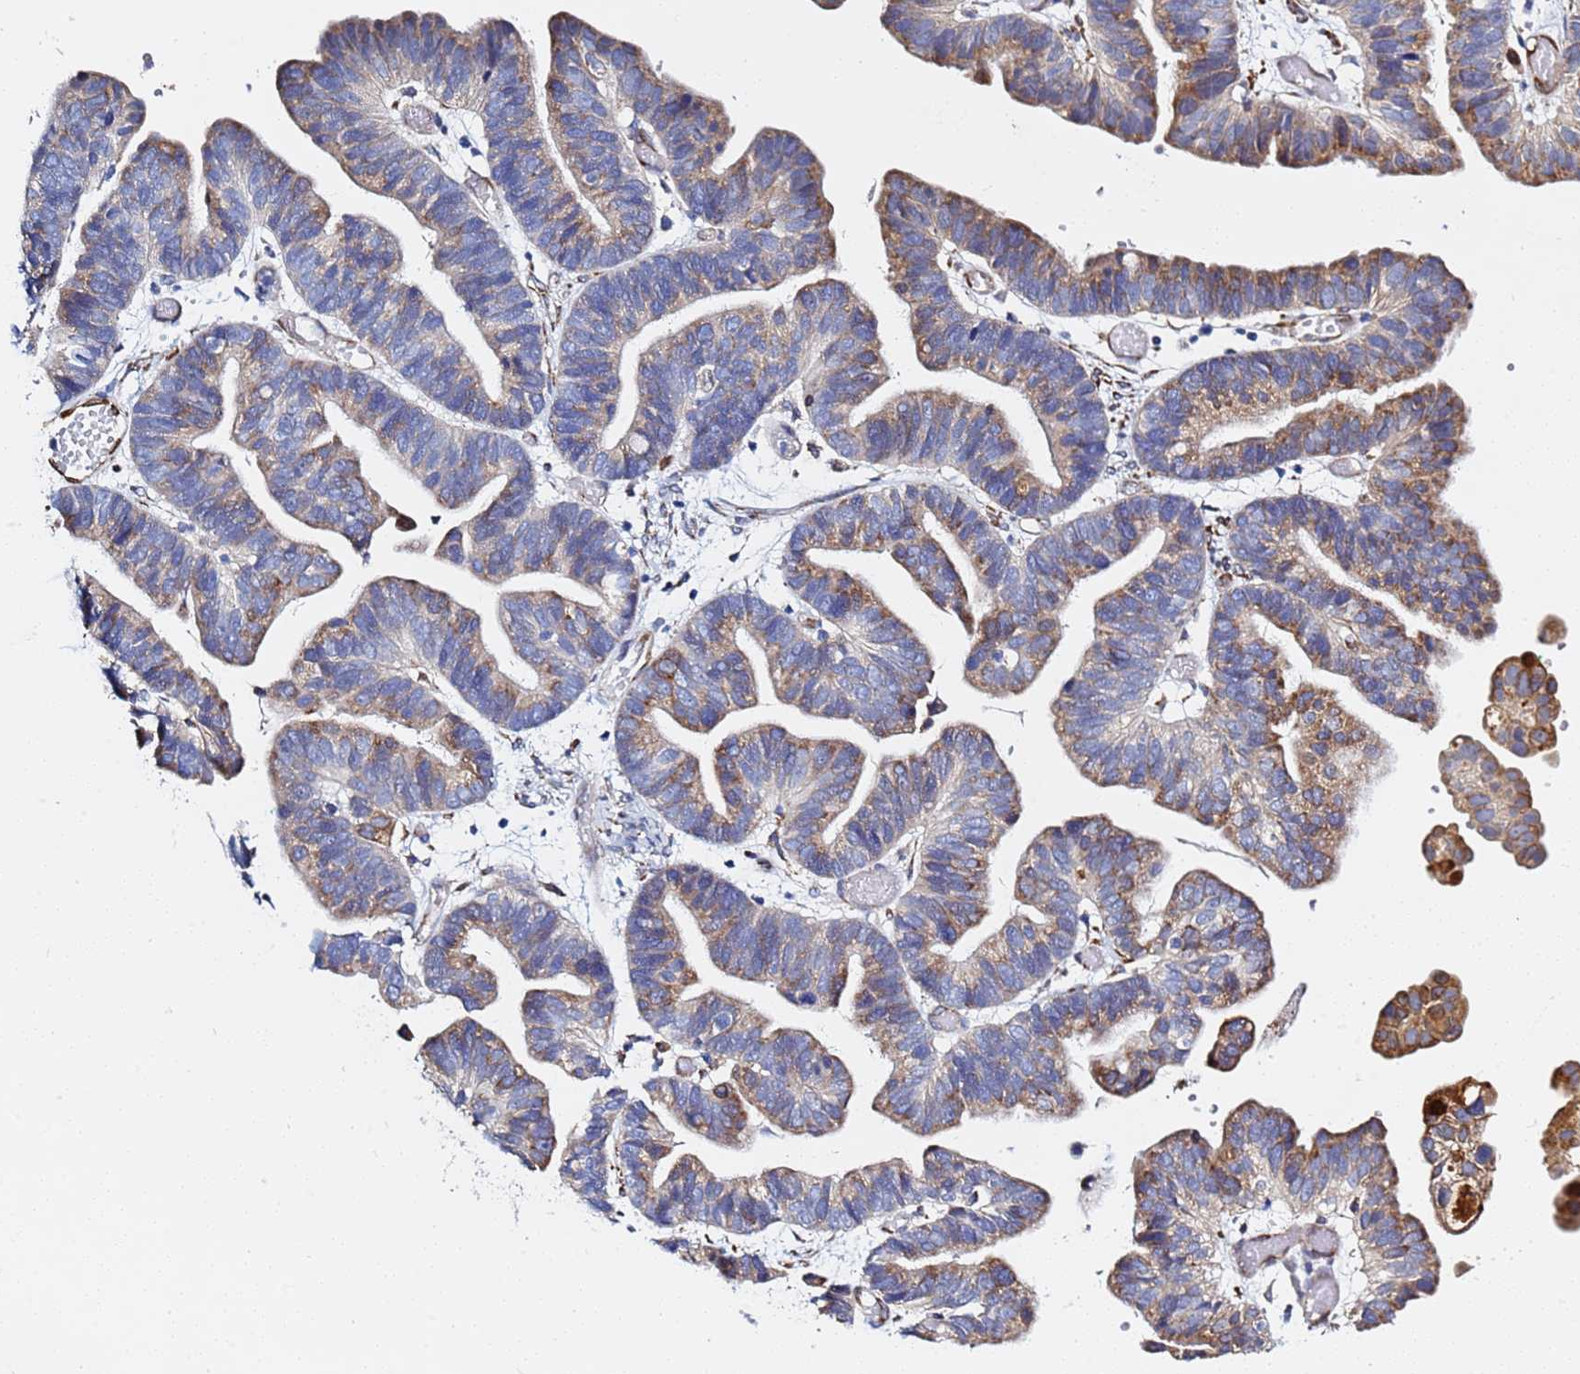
{"staining": {"intensity": "moderate", "quantity": "25%-75%", "location": "cytoplasmic/membranous"}, "tissue": "ovarian cancer", "cell_type": "Tumor cells", "image_type": "cancer", "snomed": [{"axis": "morphology", "description": "Cystadenocarcinoma, serous, NOS"}, {"axis": "topography", "description": "Ovary"}], "caption": "Immunohistochemical staining of human serous cystadenocarcinoma (ovarian) reveals medium levels of moderate cytoplasmic/membranous positivity in about 25%-75% of tumor cells.", "gene": "GDAP2", "patient": {"sex": "female", "age": 56}}